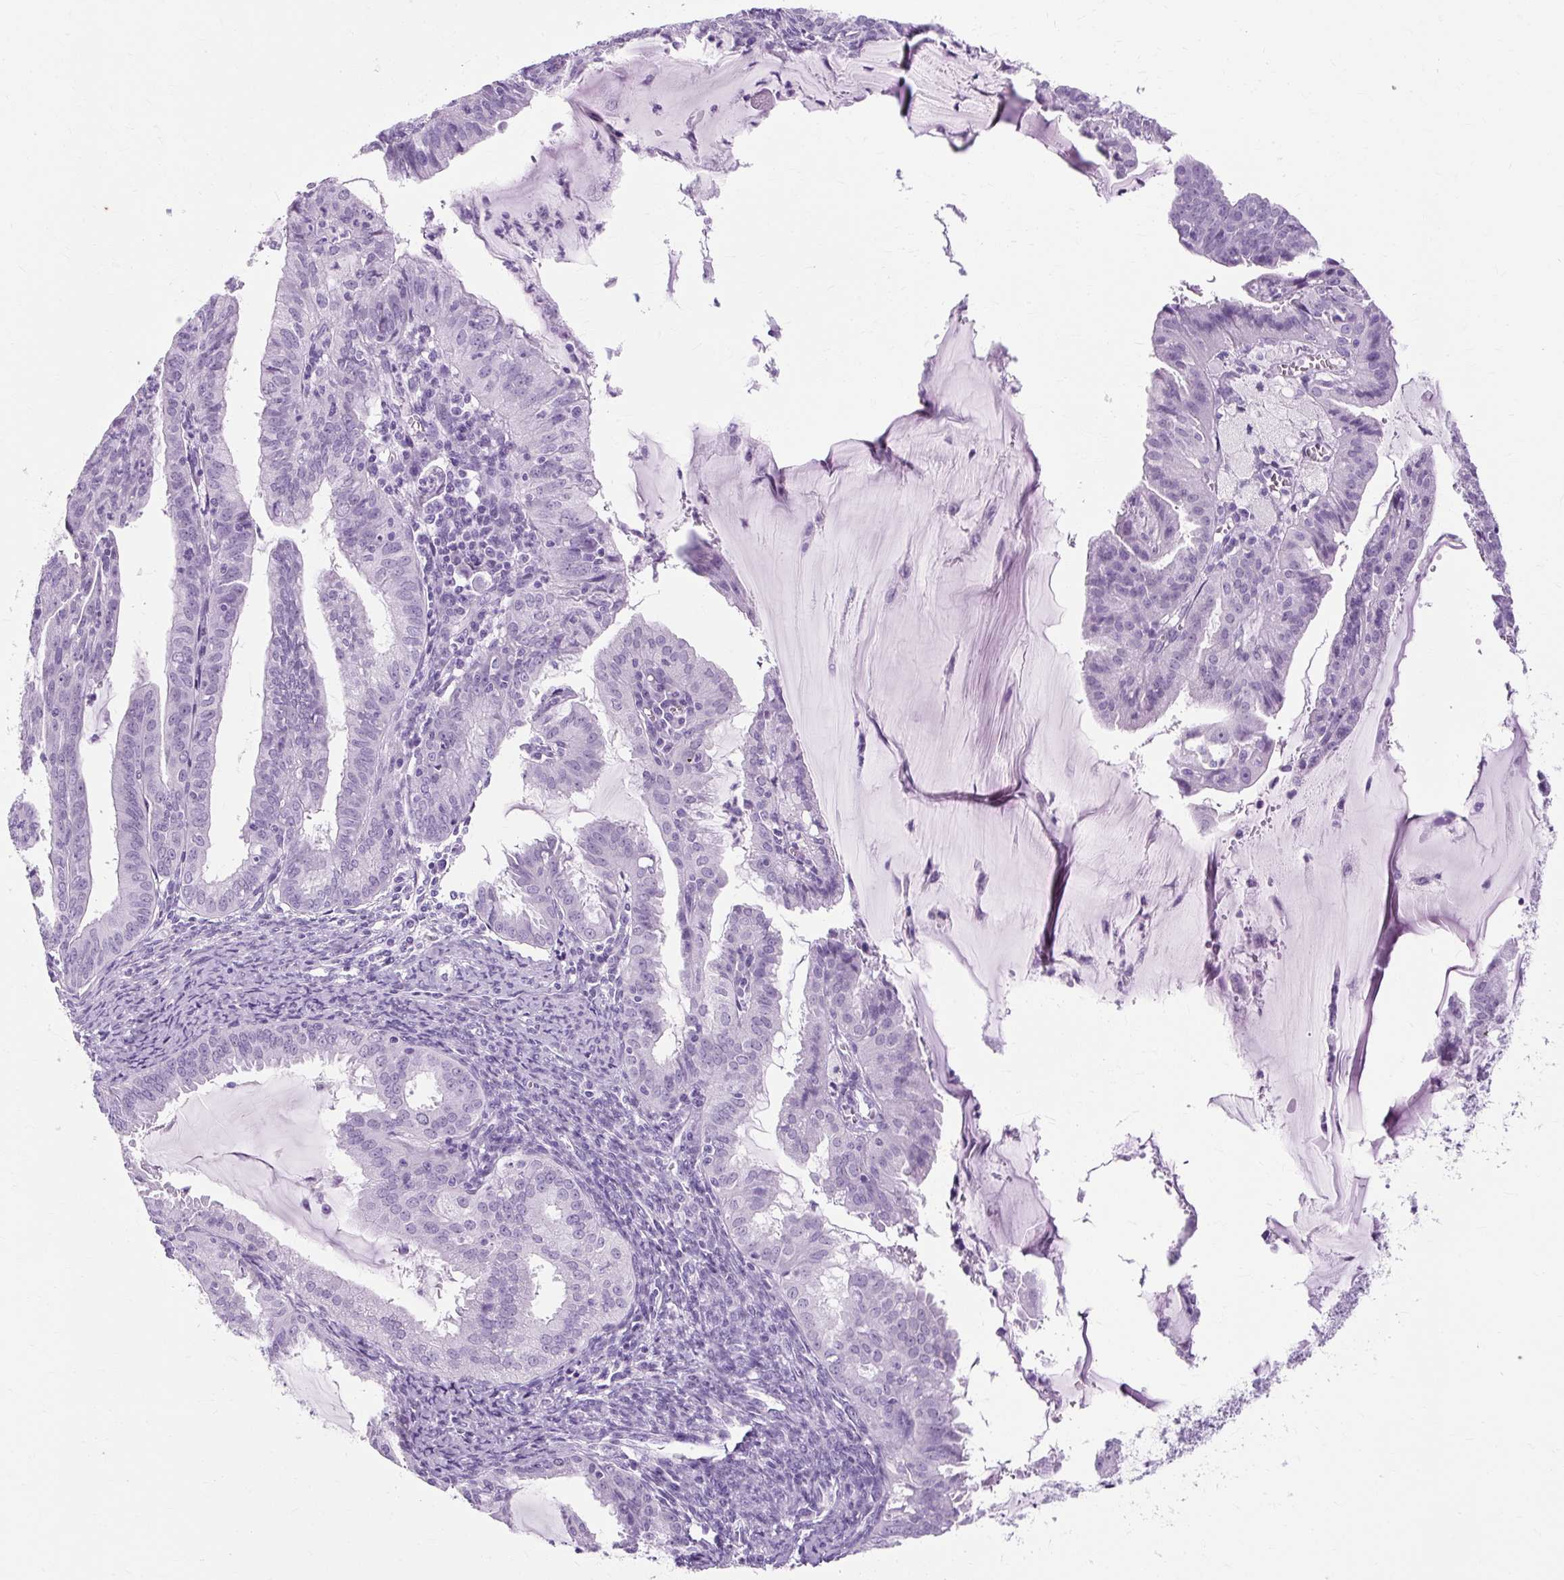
{"staining": {"intensity": "negative", "quantity": "none", "location": "none"}, "tissue": "endometrial cancer", "cell_type": "Tumor cells", "image_type": "cancer", "snomed": [{"axis": "morphology", "description": "Adenocarcinoma, NOS"}, {"axis": "topography", "description": "Endometrium"}], "caption": "Tumor cells are negative for brown protein staining in endometrial cancer (adenocarcinoma).", "gene": "RYBP", "patient": {"sex": "female", "age": 70}}